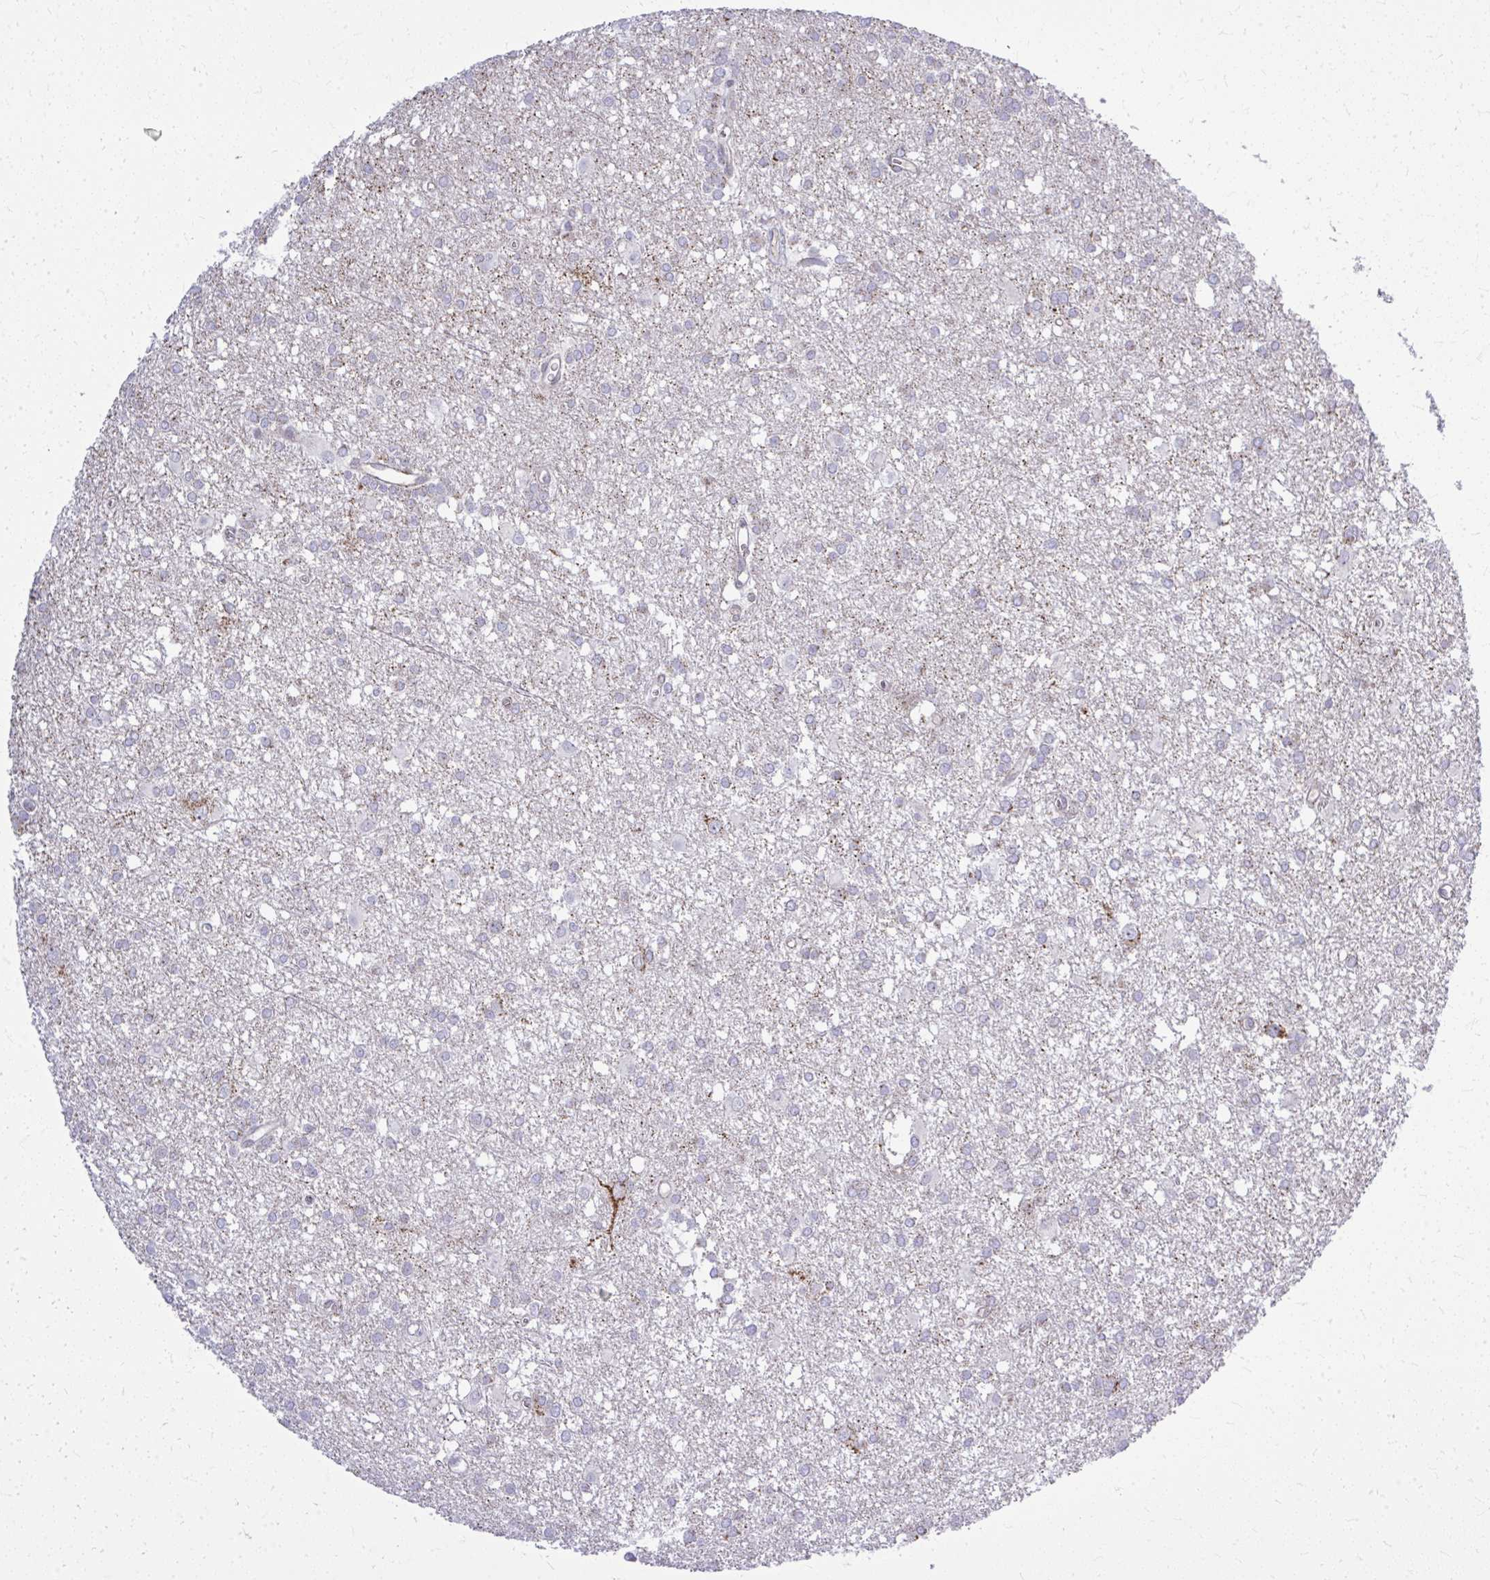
{"staining": {"intensity": "negative", "quantity": "none", "location": "none"}, "tissue": "glioma", "cell_type": "Tumor cells", "image_type": "cancer", "snomed": [{"axis": "morphology", "description": "Glioma, malignant, High grade"}, {"axis": "topography", "description": "Brain"}], "caption": "A photomicrograph of high-grade glioma (malignant) stained for a protein displays no brown staining in tumor cells.", "gene": "ZNF362", "patient": {"sex": "male", "age": 48}}